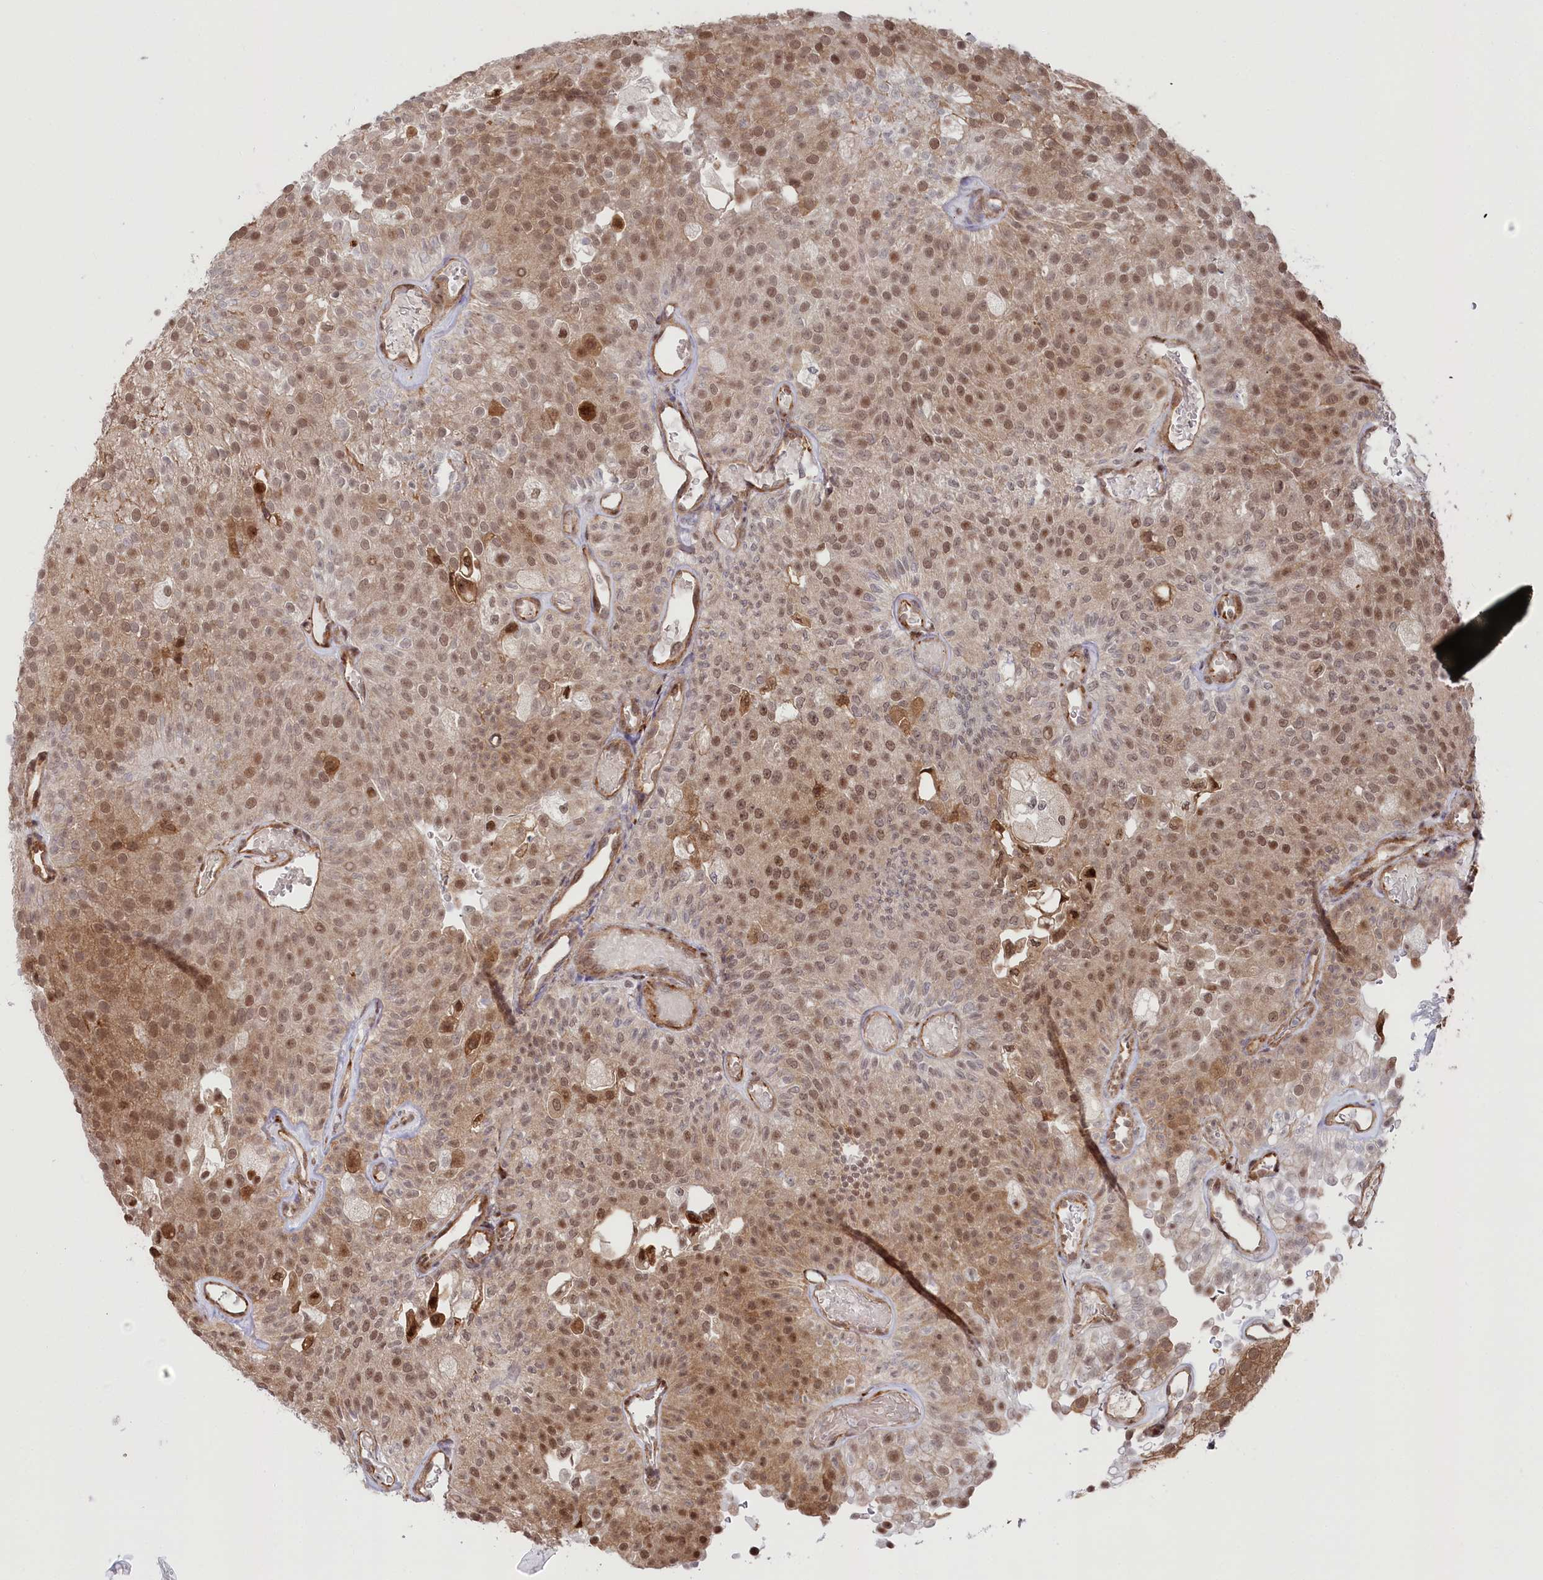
{"staining": {"intensity": "moderate", "quantity": ">75%", "location": "cytoplasmic/membranous,nuclear"}, "tissue": "urothelial cancer", "cell_type": "Tumor cells", "image_type": "cancer", "snomed": [{"axis": "morphology", "description": "Urothelial carcinoma, Low grade"}, {"axis": "topography", "description": "Urinary bladder"}], "caption": "This is an image of immunohistochemistry staining of urothelial cancer, which shows moderate expression in the cytoplasmic/membranous and nuclear of tumor cells.", "gene": "PSMA1", "patient": {"sex": "male", "age": 78}}